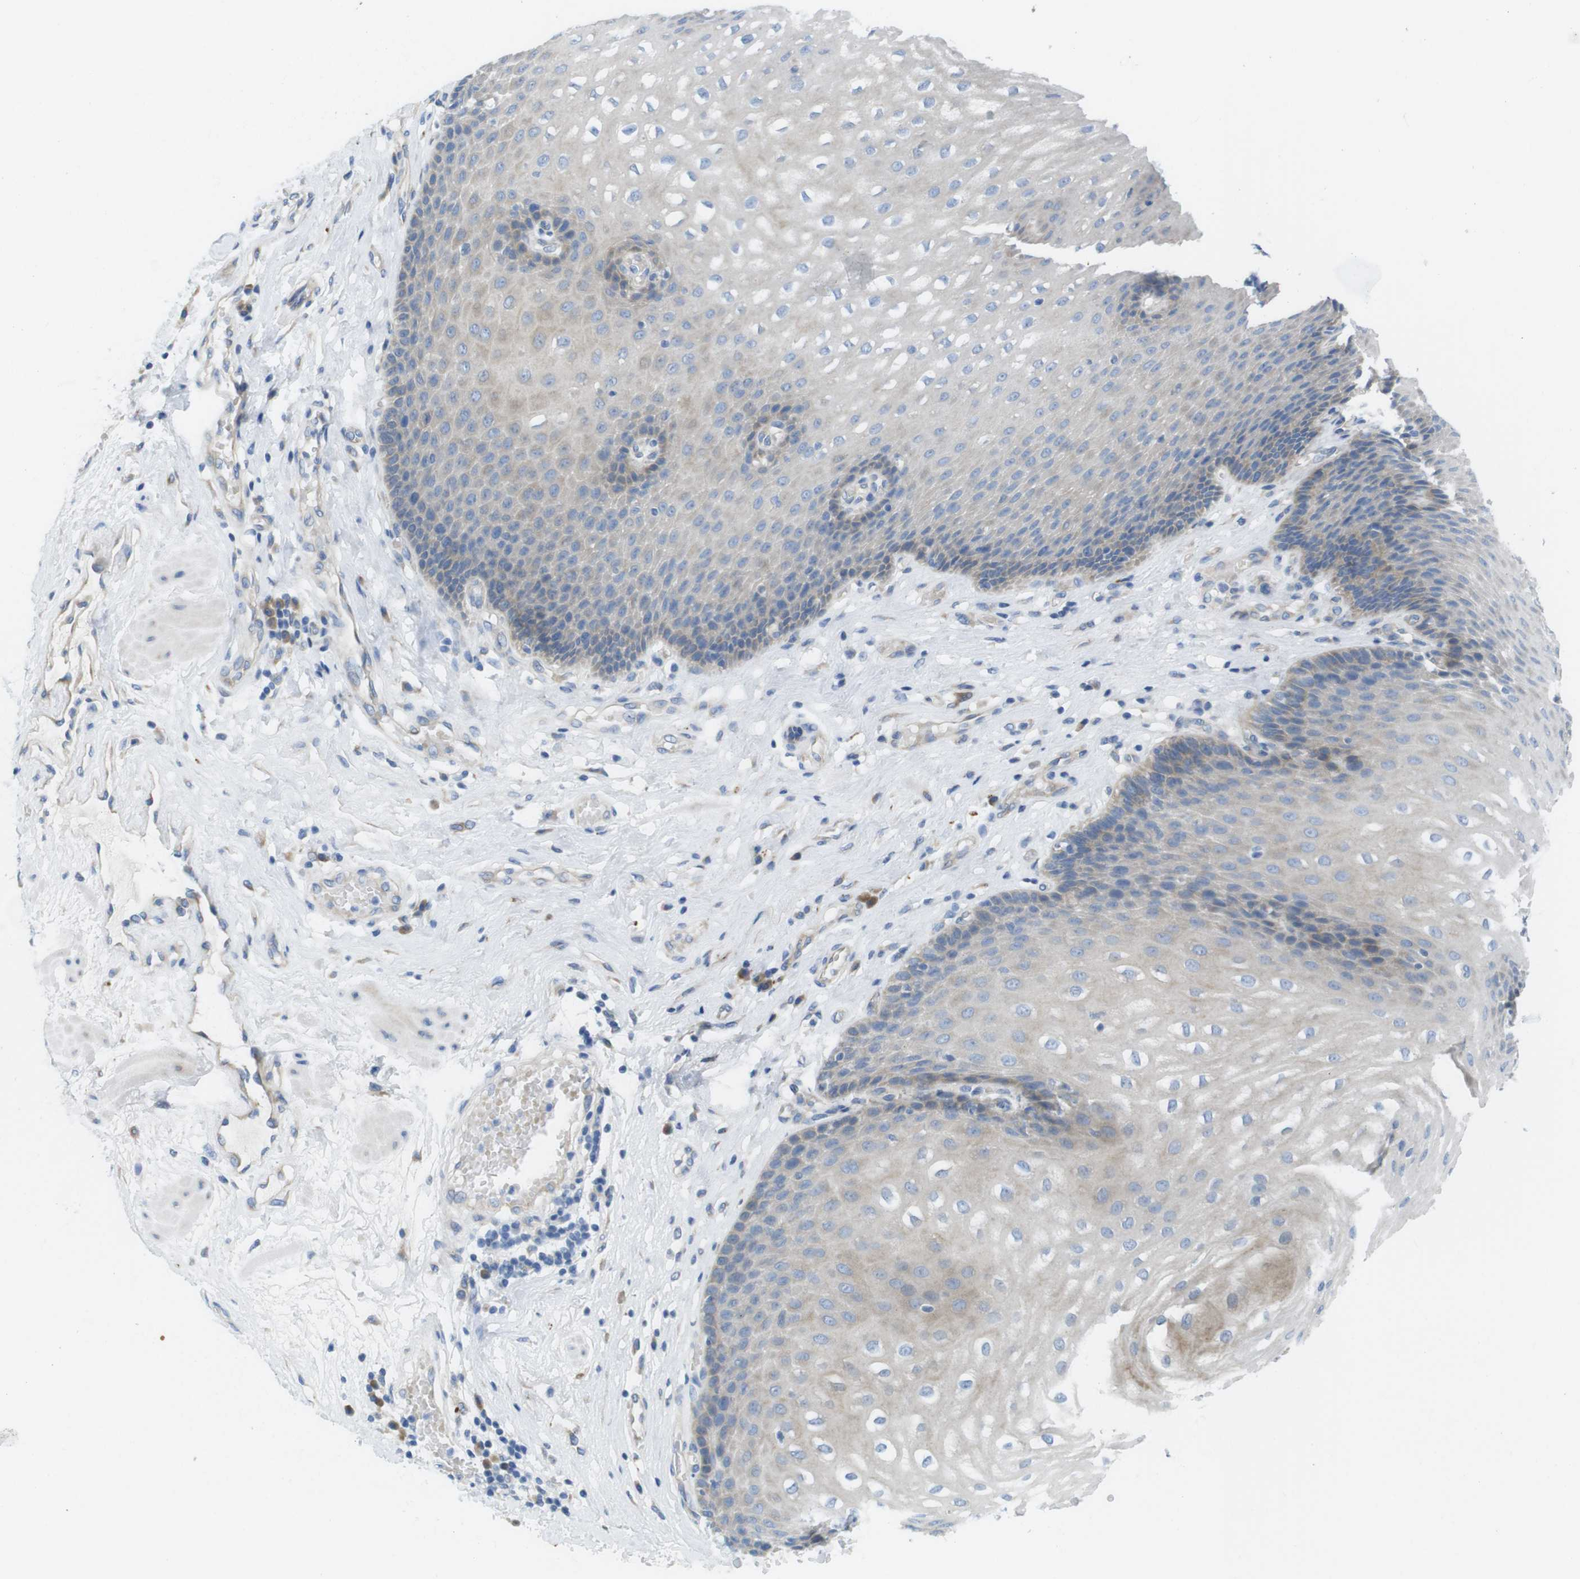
{"staining": {"intensity": "weak", "quantity": "25%-75%", "location": "cytoplasmic/membranous"}, "tissue": "esophagus", "cell_type": "Squamous epithelial cells", "image_type": "normal", "snomed": [{"axis": "morphology", "description": "Normal tissue, NOS"}, {"axis": "topography", "description": "Esophagus"}], "caption": "Esophagus stained for a protein shows weak cytoplasmic/membranous positivity in squamous epithelial cells. (DAB (3,3'-diaminobenzidine) IHC with brightfield microscopy, high magnification).", "gene": "TMEM234", "patient": {"sex": "male", "age": 48}}